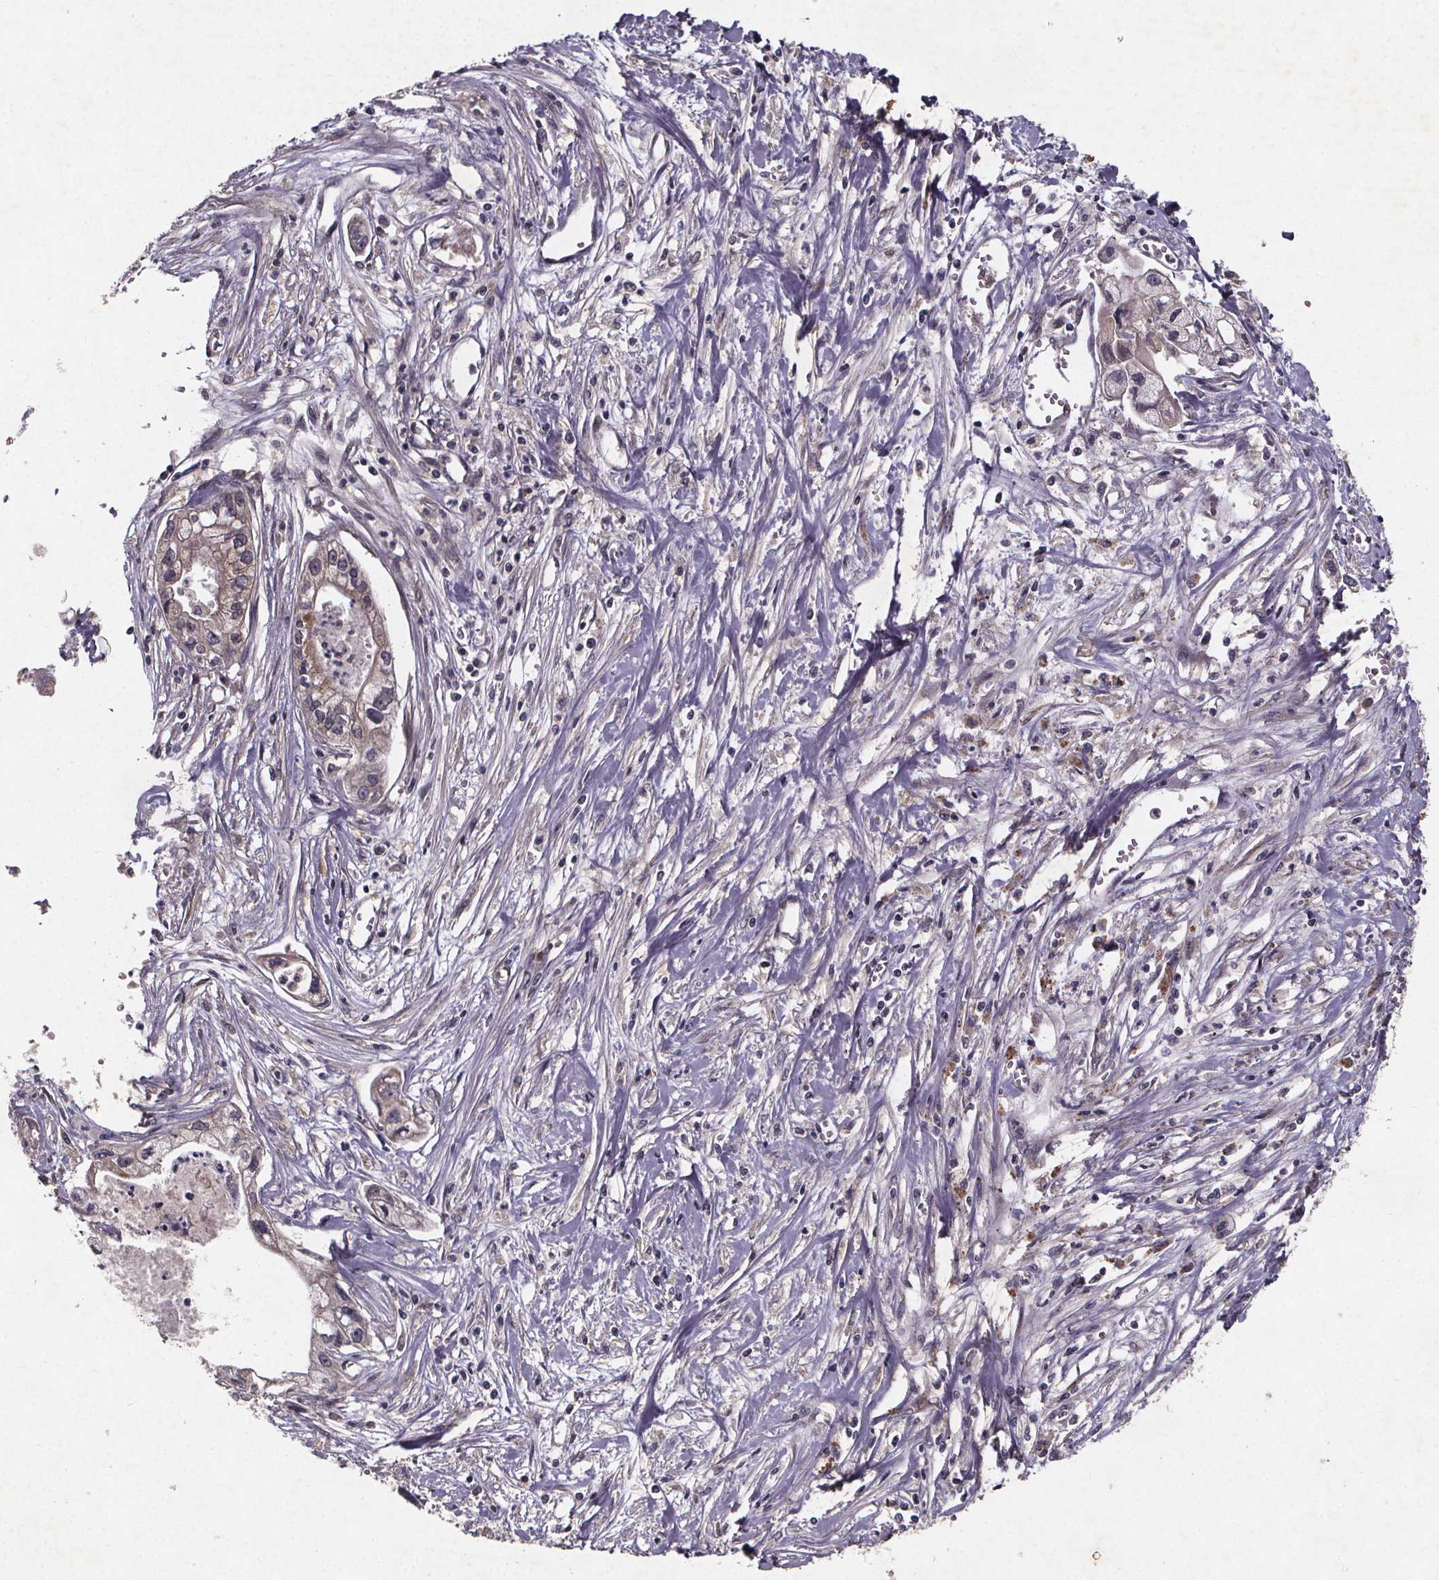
{"staining": {"intensity": "weak", "quantity": "25%-75%", "location": "cytoplasmic/membranous"}, "tissue": "pancreatic cancer", "cell_type": "Tumor cells", "image_type": "cancer", "snomed": [{"axis": "morphology", "description": "Adenocarcinoma, NOS"}, {"axis": "topography", "description": "Pancreas"}], "caption": "IHC histopathology image of neoplastic tissue: pancreatic adenocarcinoma stained using immunohistochemistry (IHC) displays low levels of weak protein expression localized specifically in the cytoplasmic/membranous of tumor cells, appearing as a cytoplasmic/membranous brown color.", "gene": "PIERCE2", "patient": {"sex": "male", "age": 70}}